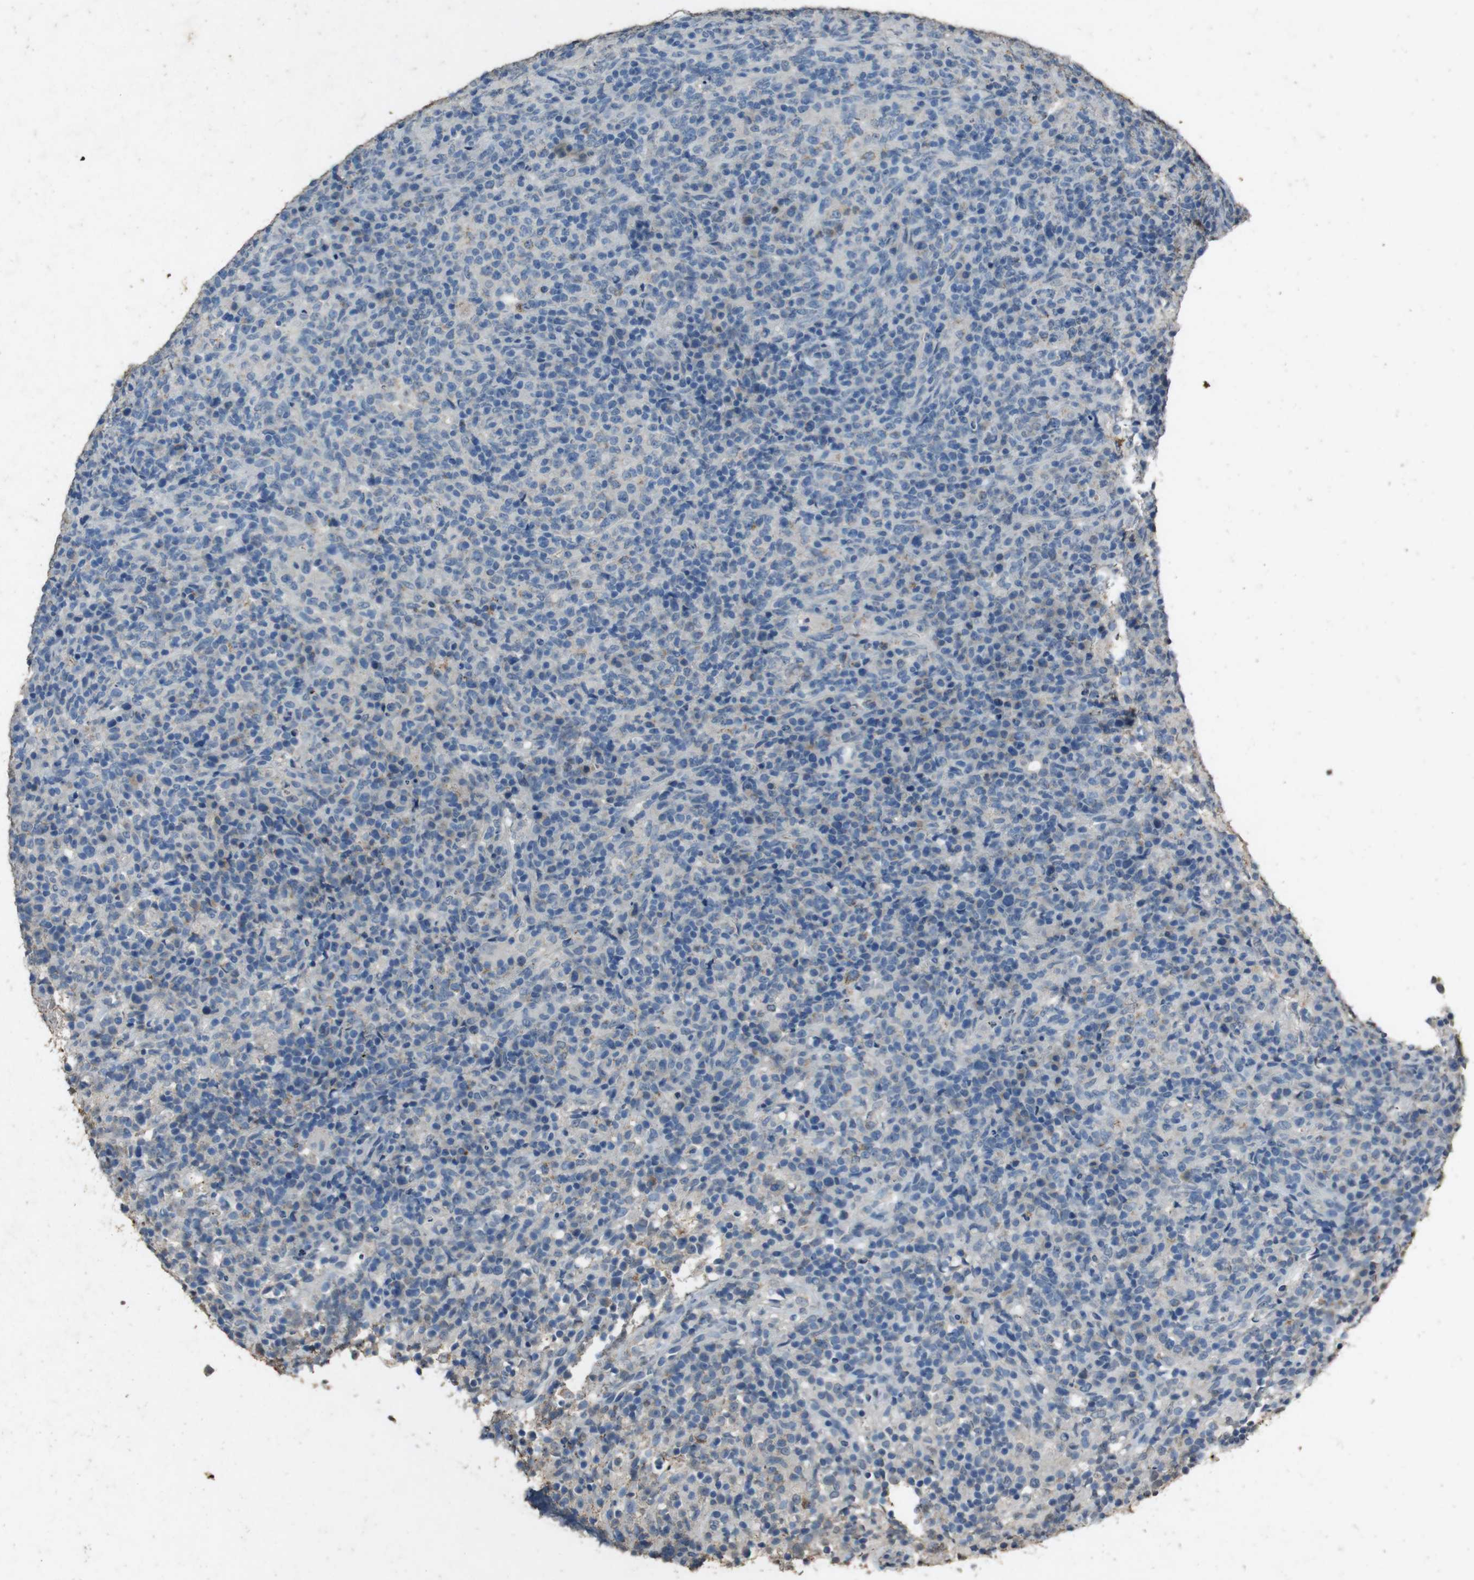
{"staining": {"intensity": "negative", "quantity": "none", "location": "none"}, "tissue": "lymphoma", "cell_type": "Tumor cells", "image_type": "cancer", "snomed": [{"axis": "morphology", "description": "Malignant lymphoma, non-Hodgkin's type, High grade"}, {"axis": "topography", "description": "Lymph node"}], "caption": "Immunohistochemical staining of human high-grade malignant lymphoma, non-Hodgkin's type exhibits no significant expression in tumor cells.", "gene": "STBD1", "patient": {"sex": "female", "age": 76}}